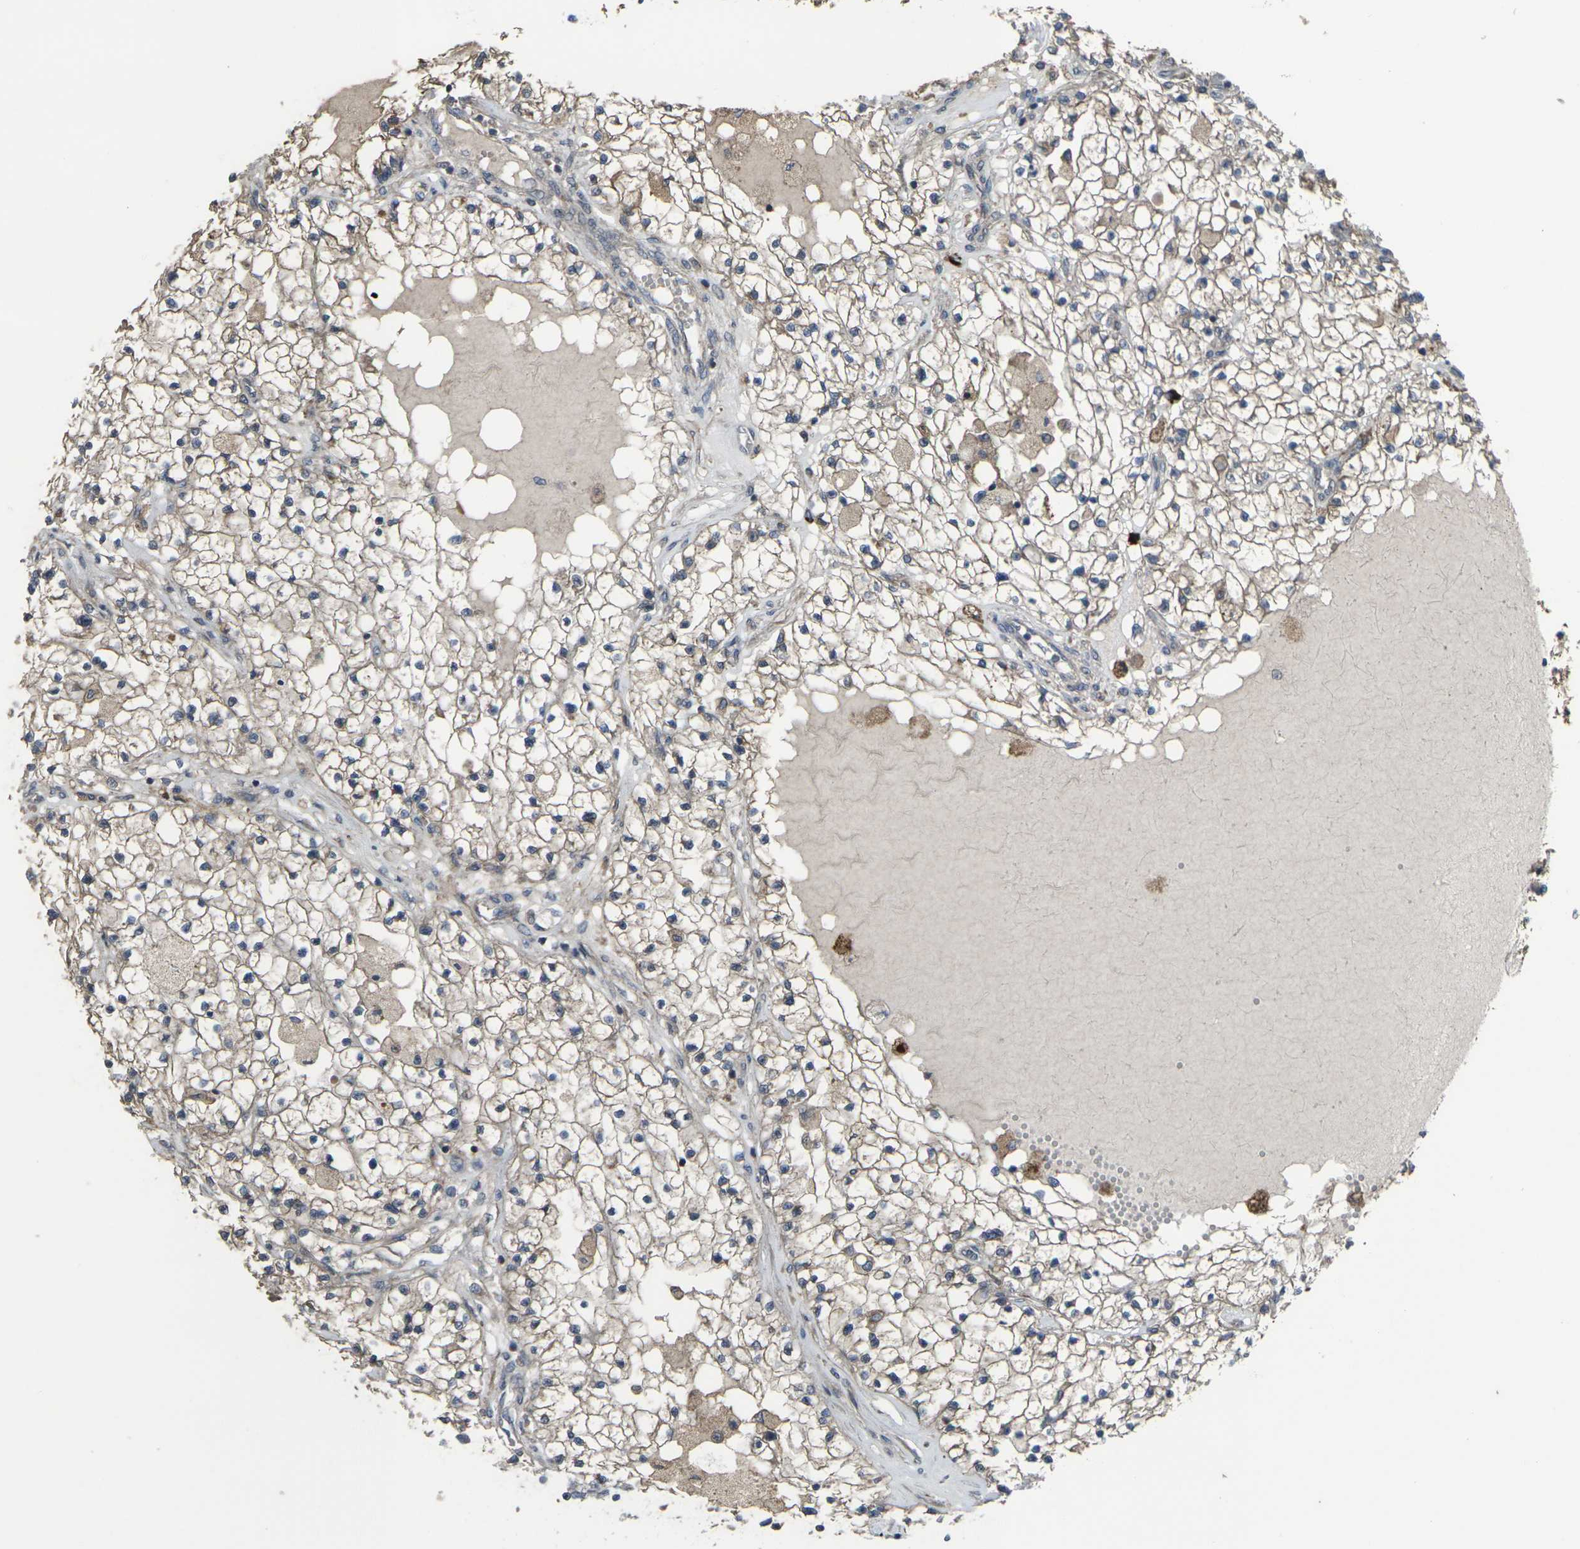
{"staining": {"intensity": "weak", "quantity": ">75%", "location": "cytoplasmic/membranous"}, "tissue": "renal cancer", "cell_type": "Tumor cells", "image_type": "cancer", "snomed": [{"axis": "morphology", "description": "Adenocarcinoma, NOS"}, {"axis": "topography", "description": "Kidney"}], "caption": "Protein expression analysis of renal cancer shows weak cytoplasmic/membranous positivity in about >75% of tumor cells.", "gene": "CCR10", "patient": {"sex": "male", "age": 68}}